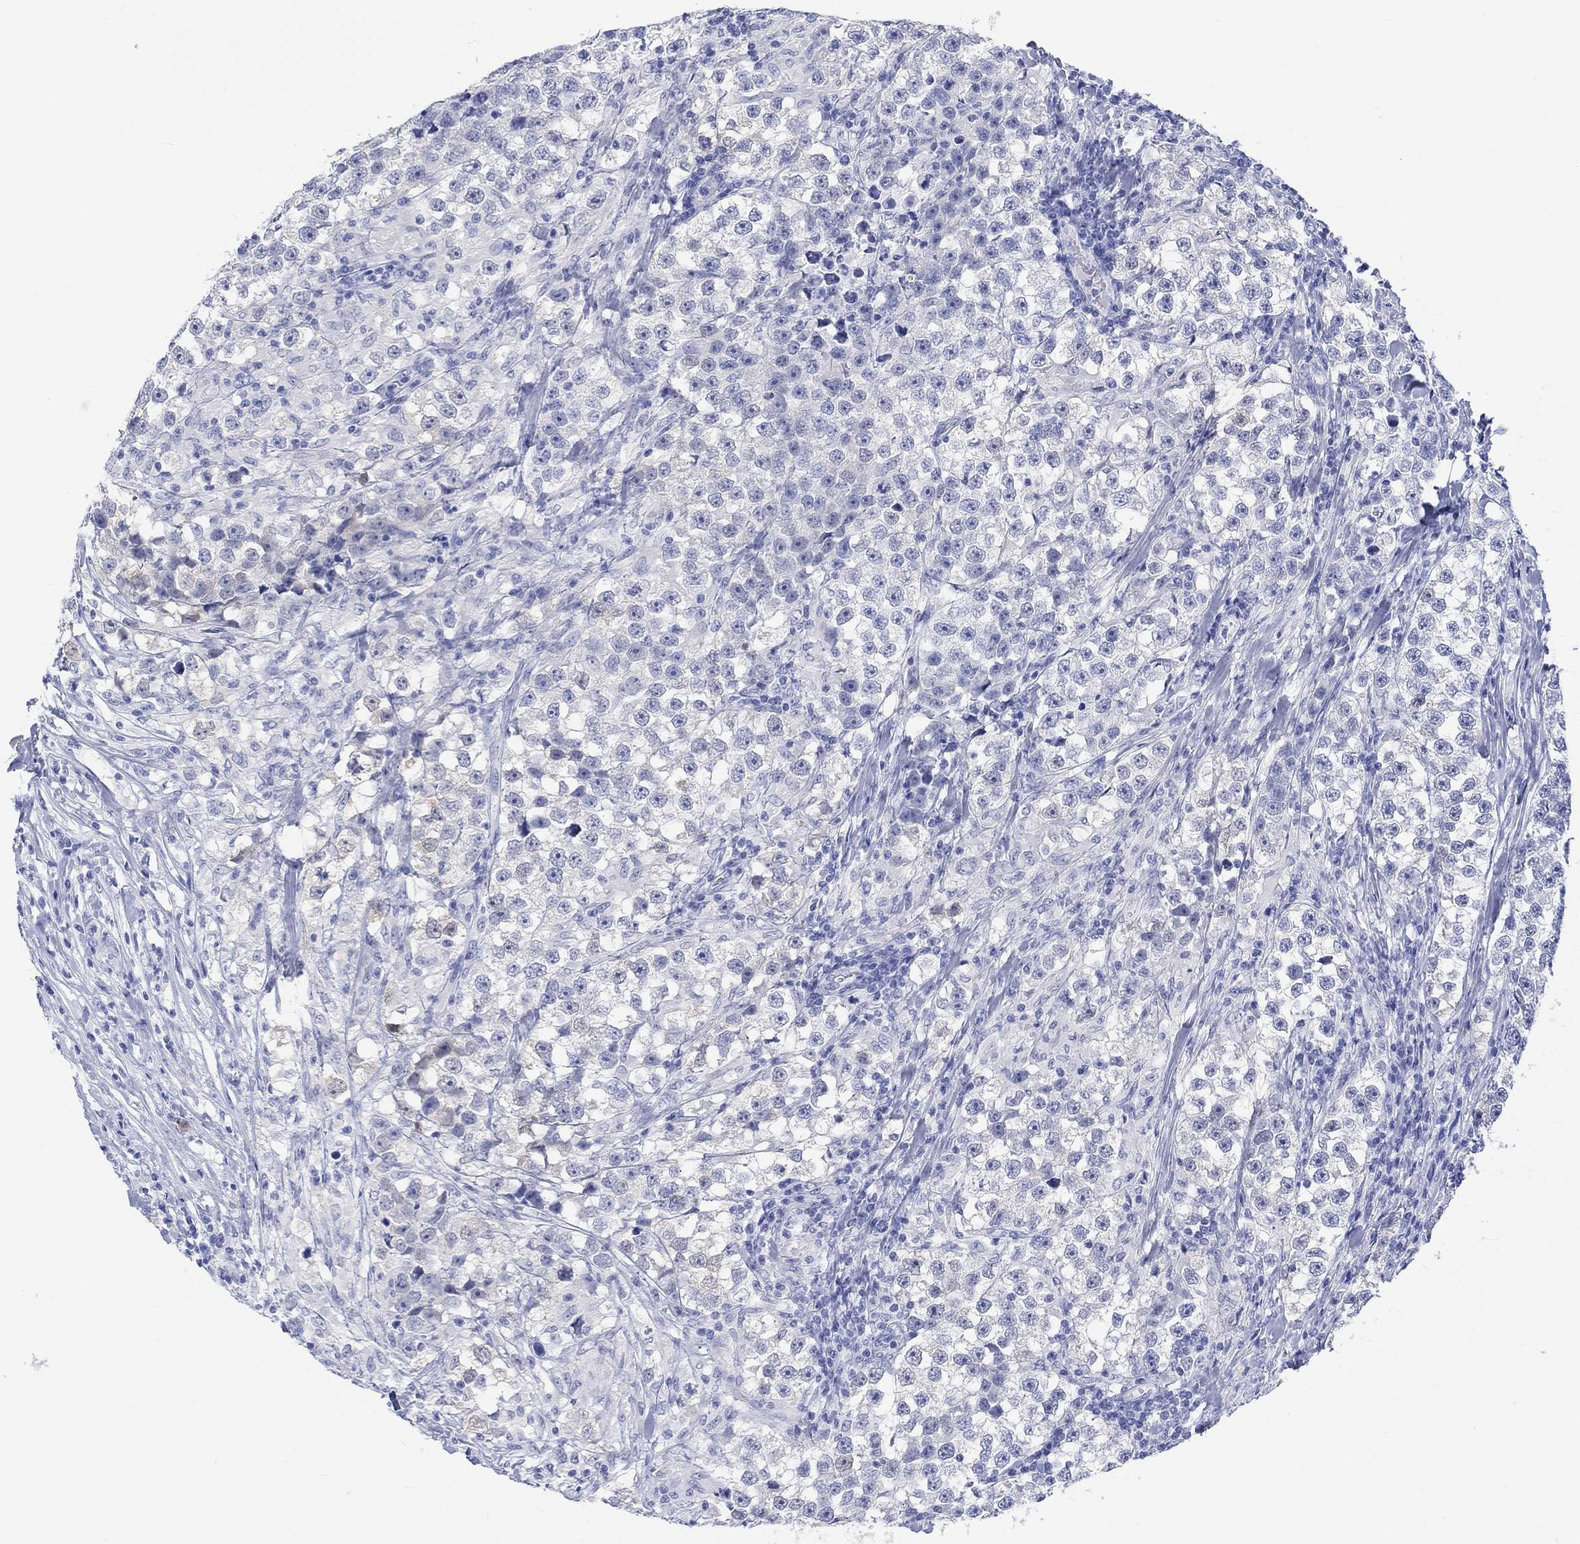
{"staining": {"intensity": "negative", "quantity": "none", "location": "none"}, "tissue": "testis cancer", "cell_type": "Tumor cells", "image_type": "cancer", "snomed": [{"axis": "morphology", "description": "Seminoma, NOS"}, {"axis": "topography", "description": "Testis"}], "caption": "There is no significant expression in tumor cells of seminoma (testis).", "gene": "MSI1", "patient": {"sex": "male", "age": 46}}